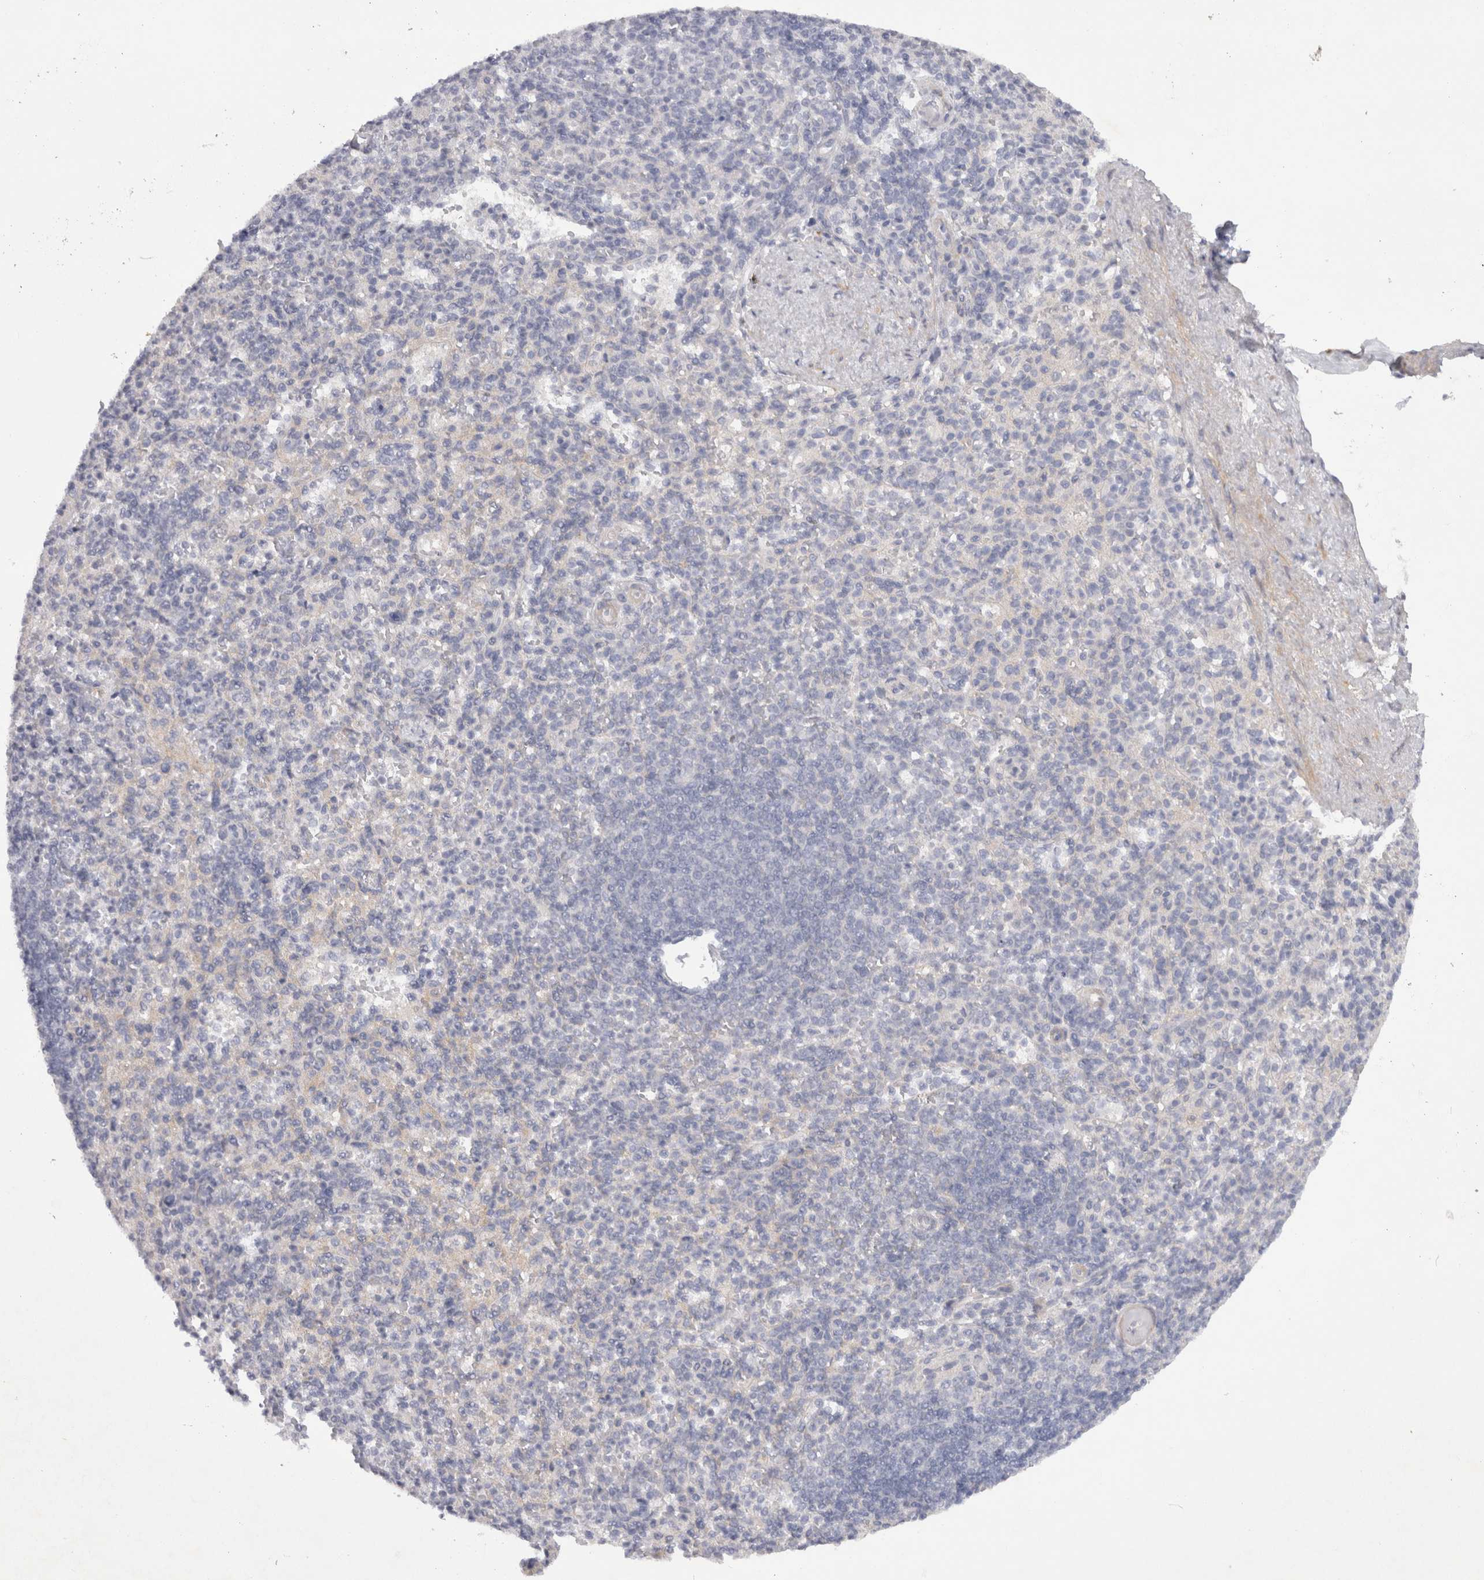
{"staining": {"intensity": "negative", "quantity": "none", "location": "none"}, "tissue": "spleen", "cell_type": "Cells in red pulp", "image_type": "normal", "snomed": [{"axis": "morphology", "description": "Normal tissue, NOS"}, {"axis": "topography", "description": "Spleen"}], "caption": "DAB immunohistochemical staining of benign human spleen reveals no significant staining in cells in red pulp.", "gene": "BZW2", "patient": {"sex": "female", "age": 74}}